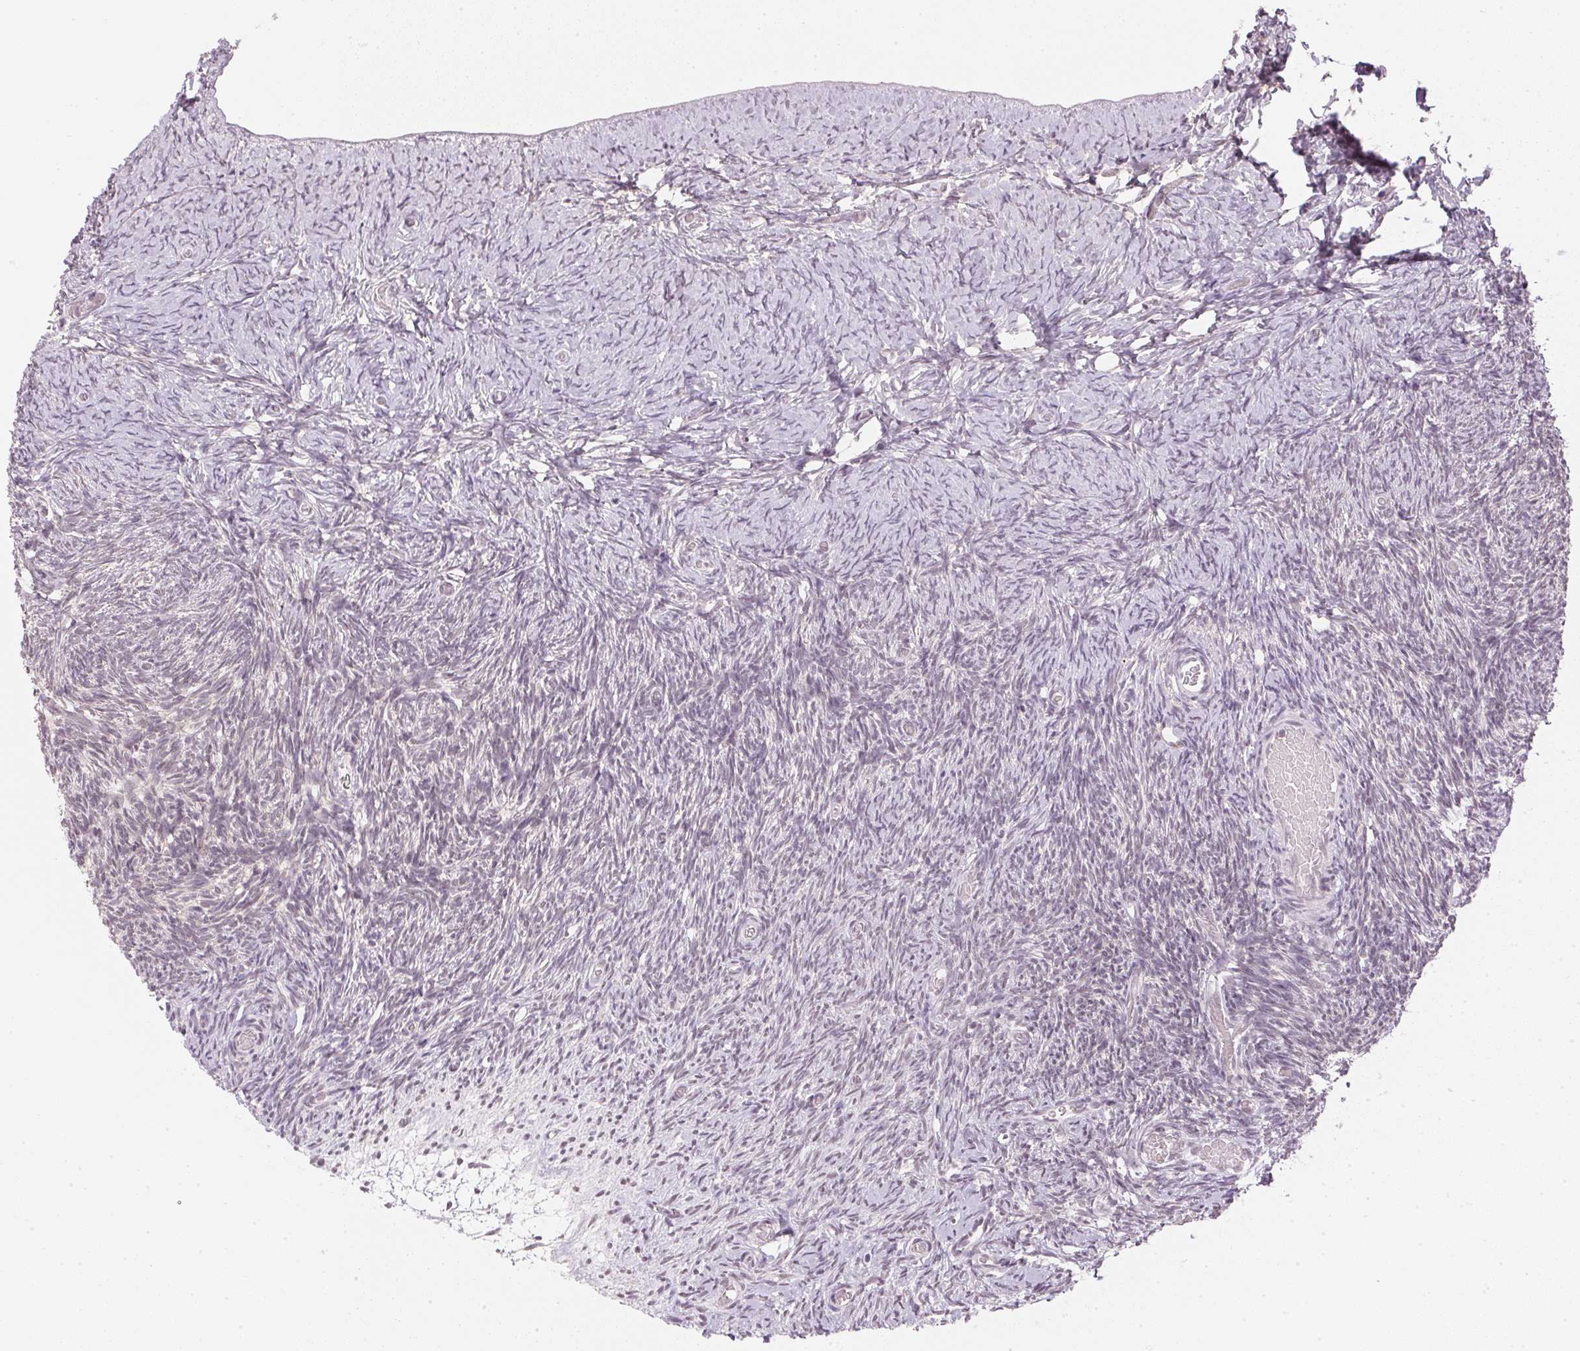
{"staining": {"intensity": "negative", "quantity": "none", "location": "none"}, "tissue": "ovary", "cell_type": "Ovarian stroma cells", "image_type": "normal", "snomed": [{"axis": "morphology", "description": "Normal tissue, NOS"}, {"axis": "topography", "description": "Ovary"}], "caption": "A high-resolution image shows immunohistochemistry staining of normal ovary, which demonstrates no significant expression in ovarian stroma cells. (DAB (3,3'-diaminobenzidine) immunohistochemistry (IHC) visualized using brightfield microscopy, high magnification).", "gene": "KPRP", "patient": {"sex": "female", "age": 39}}